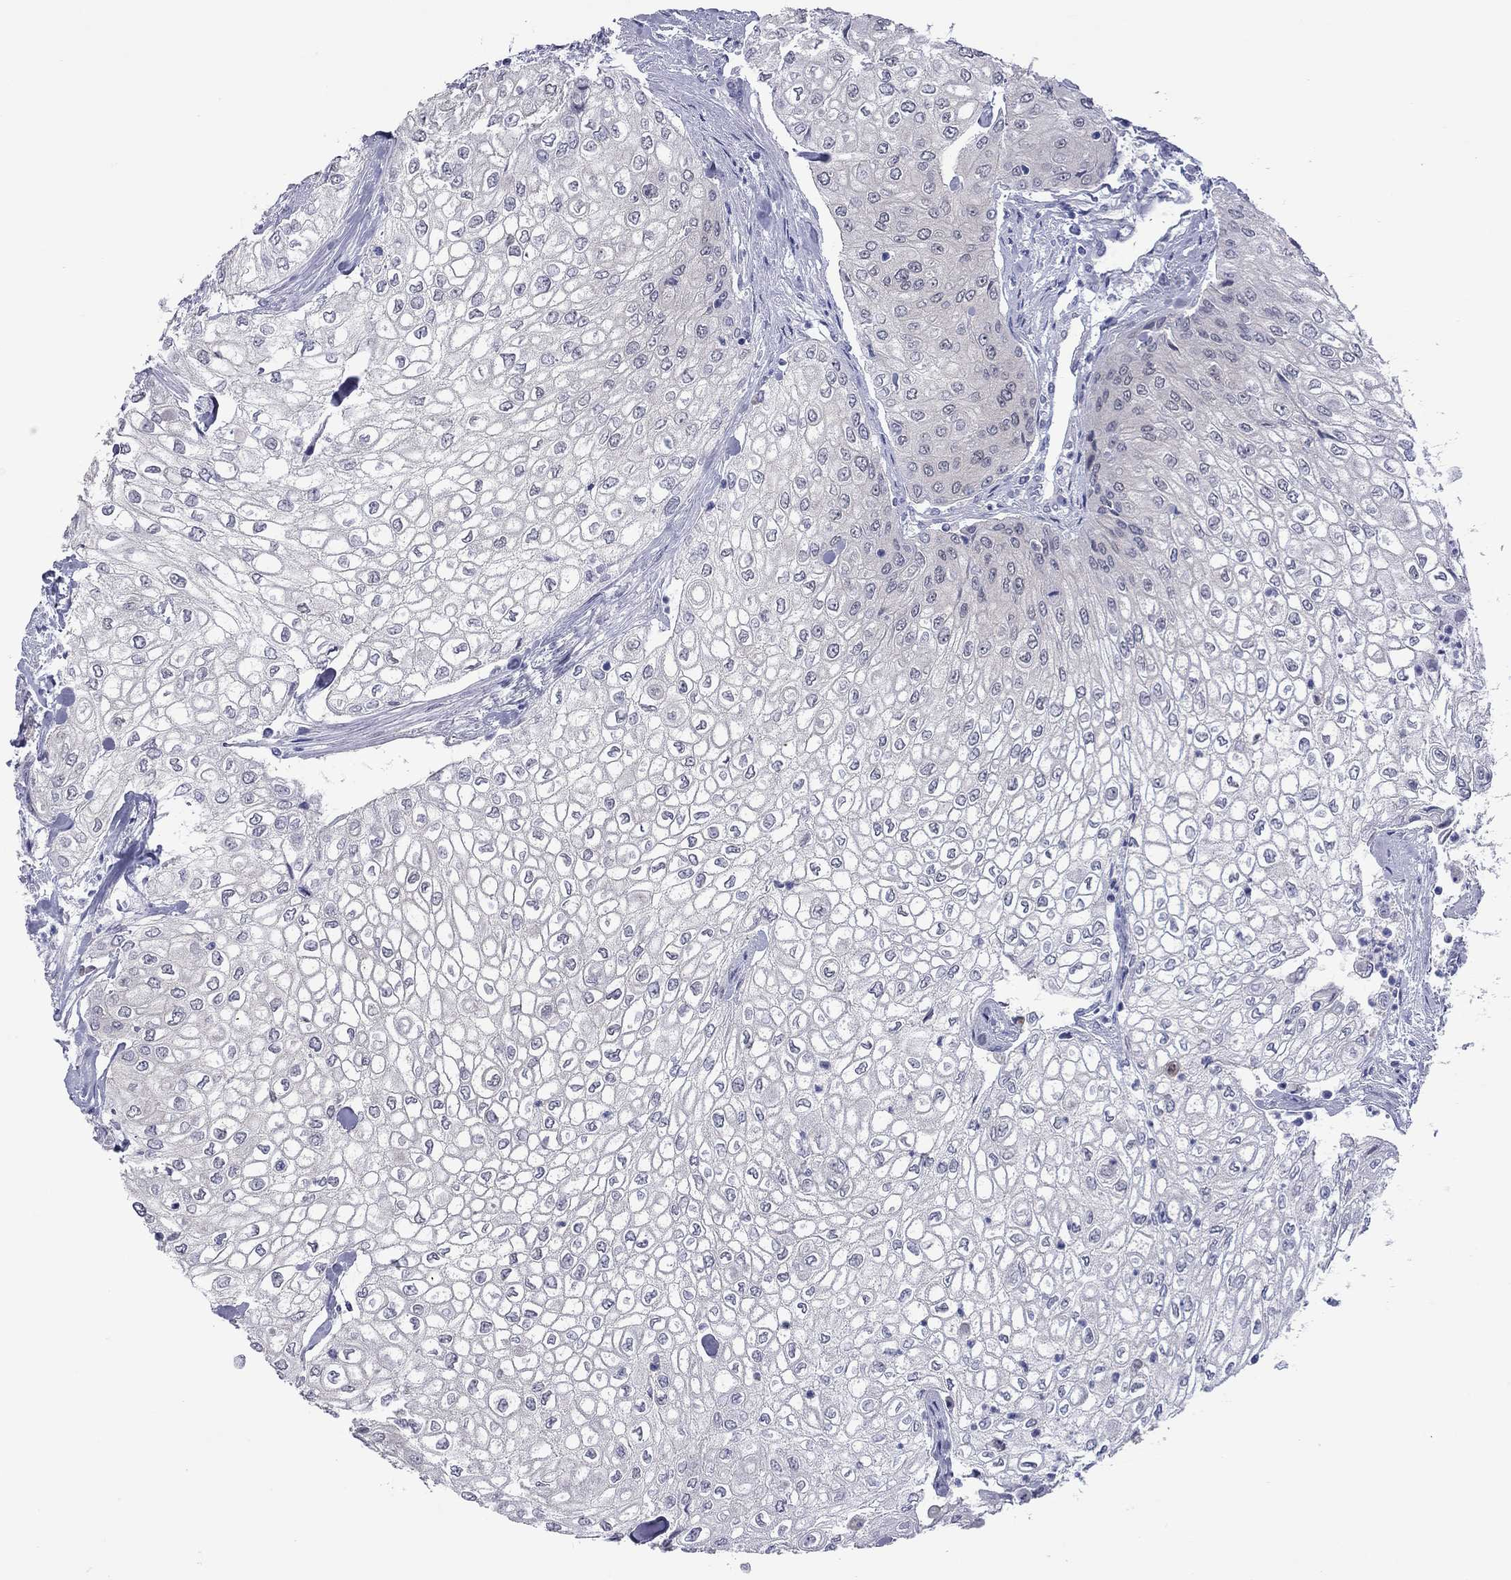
{"staining": {"intensity": "negative", "quantity": "none", "location": "none"}, "tissue": "urothelial cancer", "cell_type": "Tumor cells", "image_type": "cancer", "snomed": [{"axis": "morphology", "description": "Urothelial carcinoma, High grade"}, {"axis": "topography", "description": "Urinary bladder"}], "caption": "High magnification brightfield microscopy of urothelial cancer stained with DAB (3,3'-diaminobenzidine) (brown) and counterstained with hematoxylin (blue): tumor cells show no significant expression.", "gene": "CTNNBIP1", "patient": {"sex": "male", "age": 62}}